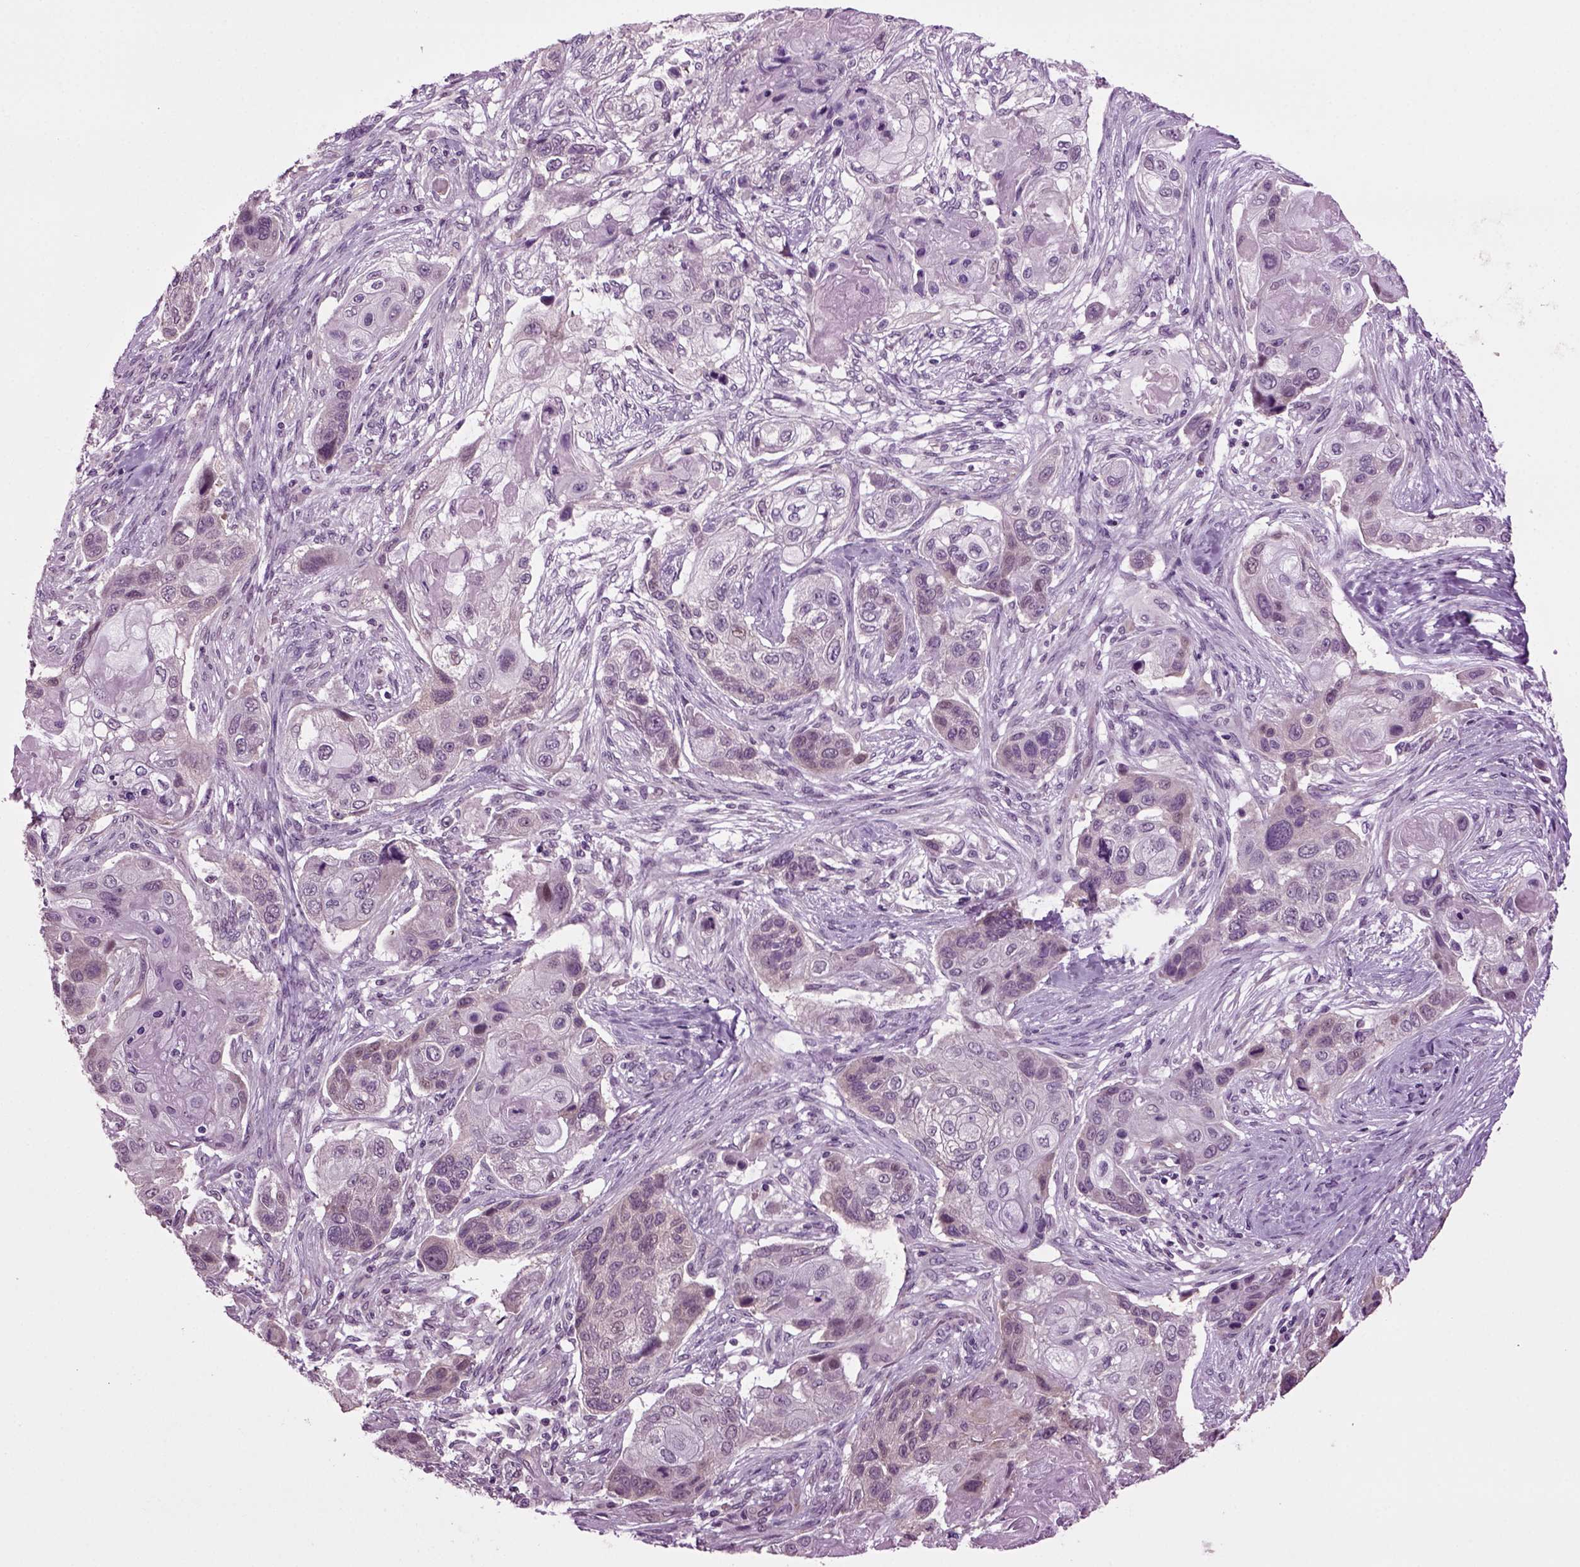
{"staining": {"intensity": "negative", "quantity": "none", "location": "none"}, "tissue": "lung cancer", "cell_type": "Tumor cells", "image_type": "cancer", "snomed": [{"axis": "morphology", "description": "Normal tissue, NOS"}, {"axis": "morphology", "description": "Squamous cell carcinoma, NOS"}, {"axis": "topography", "description": "Bronchus"}, {"axis": "topography", "description": "Lung"}], "caption": "The photomicrograph shows no staining of tumor cells in lung squamous cell carcinoma.", "gene": "PLCH2", "patient": {"sex": "male", "age": 69}}